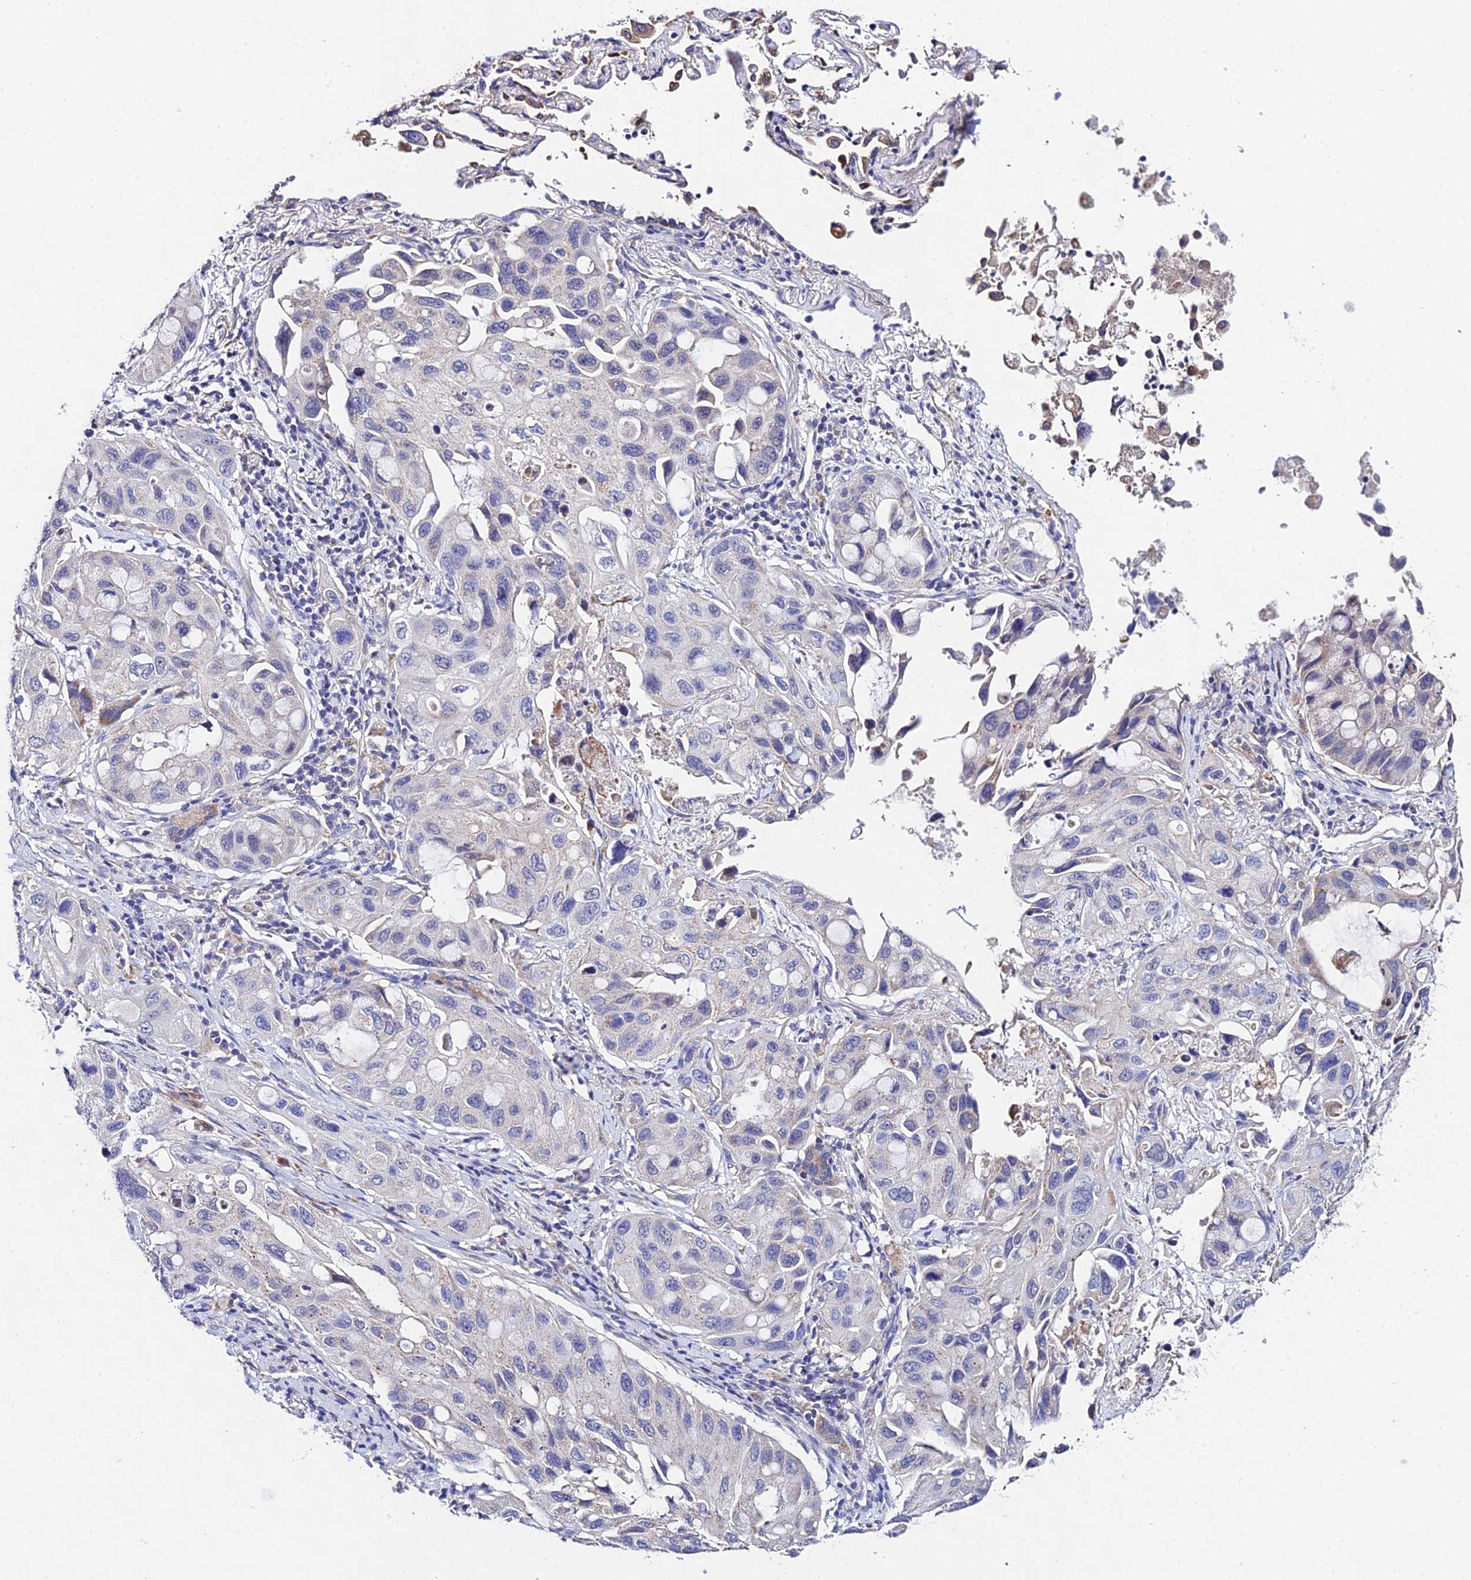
{"staining": {"intensity": "negative", "quantity": "none", "location": "none"}, "tissue": "lung cancer", "cell_type": "Tumor cells", "image_type": "cancer", "snomed": [{"axis": "morphology", "description": "Squamous cell carcinoma, NOS"}, {"axis": "topography", "description": "Lung"}], "caption": "A photomicrograph of human squamous cell carcinoma (lung) is negative for staining in tumor cells.", "gene": "PPP2R2C", "patient": {"sex": "female", "age": 73}}